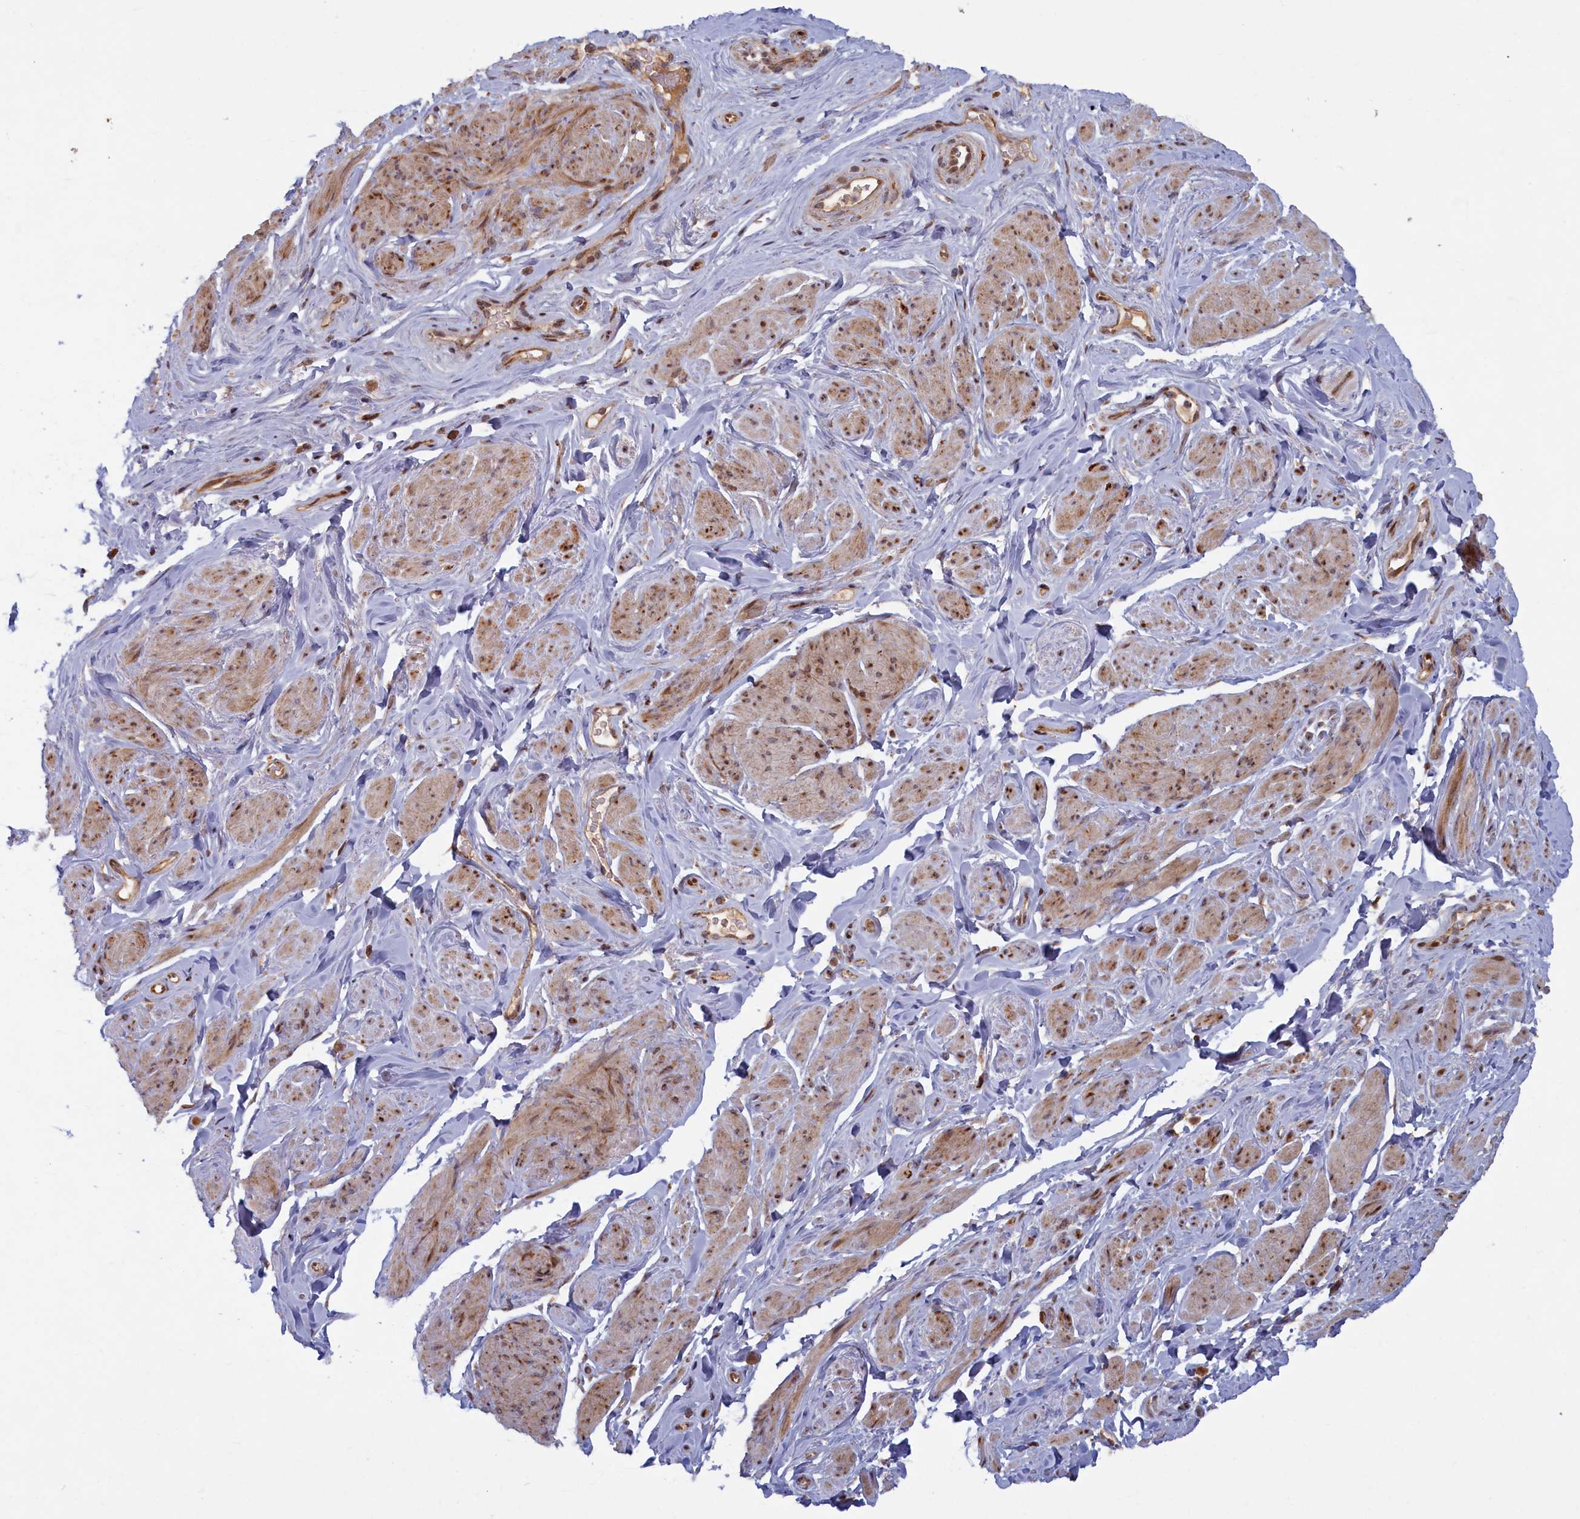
{"staining": {"intensity": "moderate", "quantity": "25%-75%", "location": "cytoplasmic/membranous,nuclear"}, "tissue": "smooth muscle", "cell_type": "Smooth muscle cells", "image_type": "normal", "snomed": [{"axis": "morphology", "description": "Normal tissue, NOS"}, {"axis": "topography", "description": "Smooth muscle"}, {"axis": "topography", "description": "Peripheral nerve tissue"}], "caption": "This micrograph demonstrates unremarkable smooth muscle stained with immunohistochemistry (IHC) to label a protein in brown. The cytoplasmic/membranous,nuclear of smooth muscle cells show moderate positivity for the protein. Nuclei are counter-stained blue.", "gene": "PLA2G10", "patient": {"sex": "male", "age": 69}}